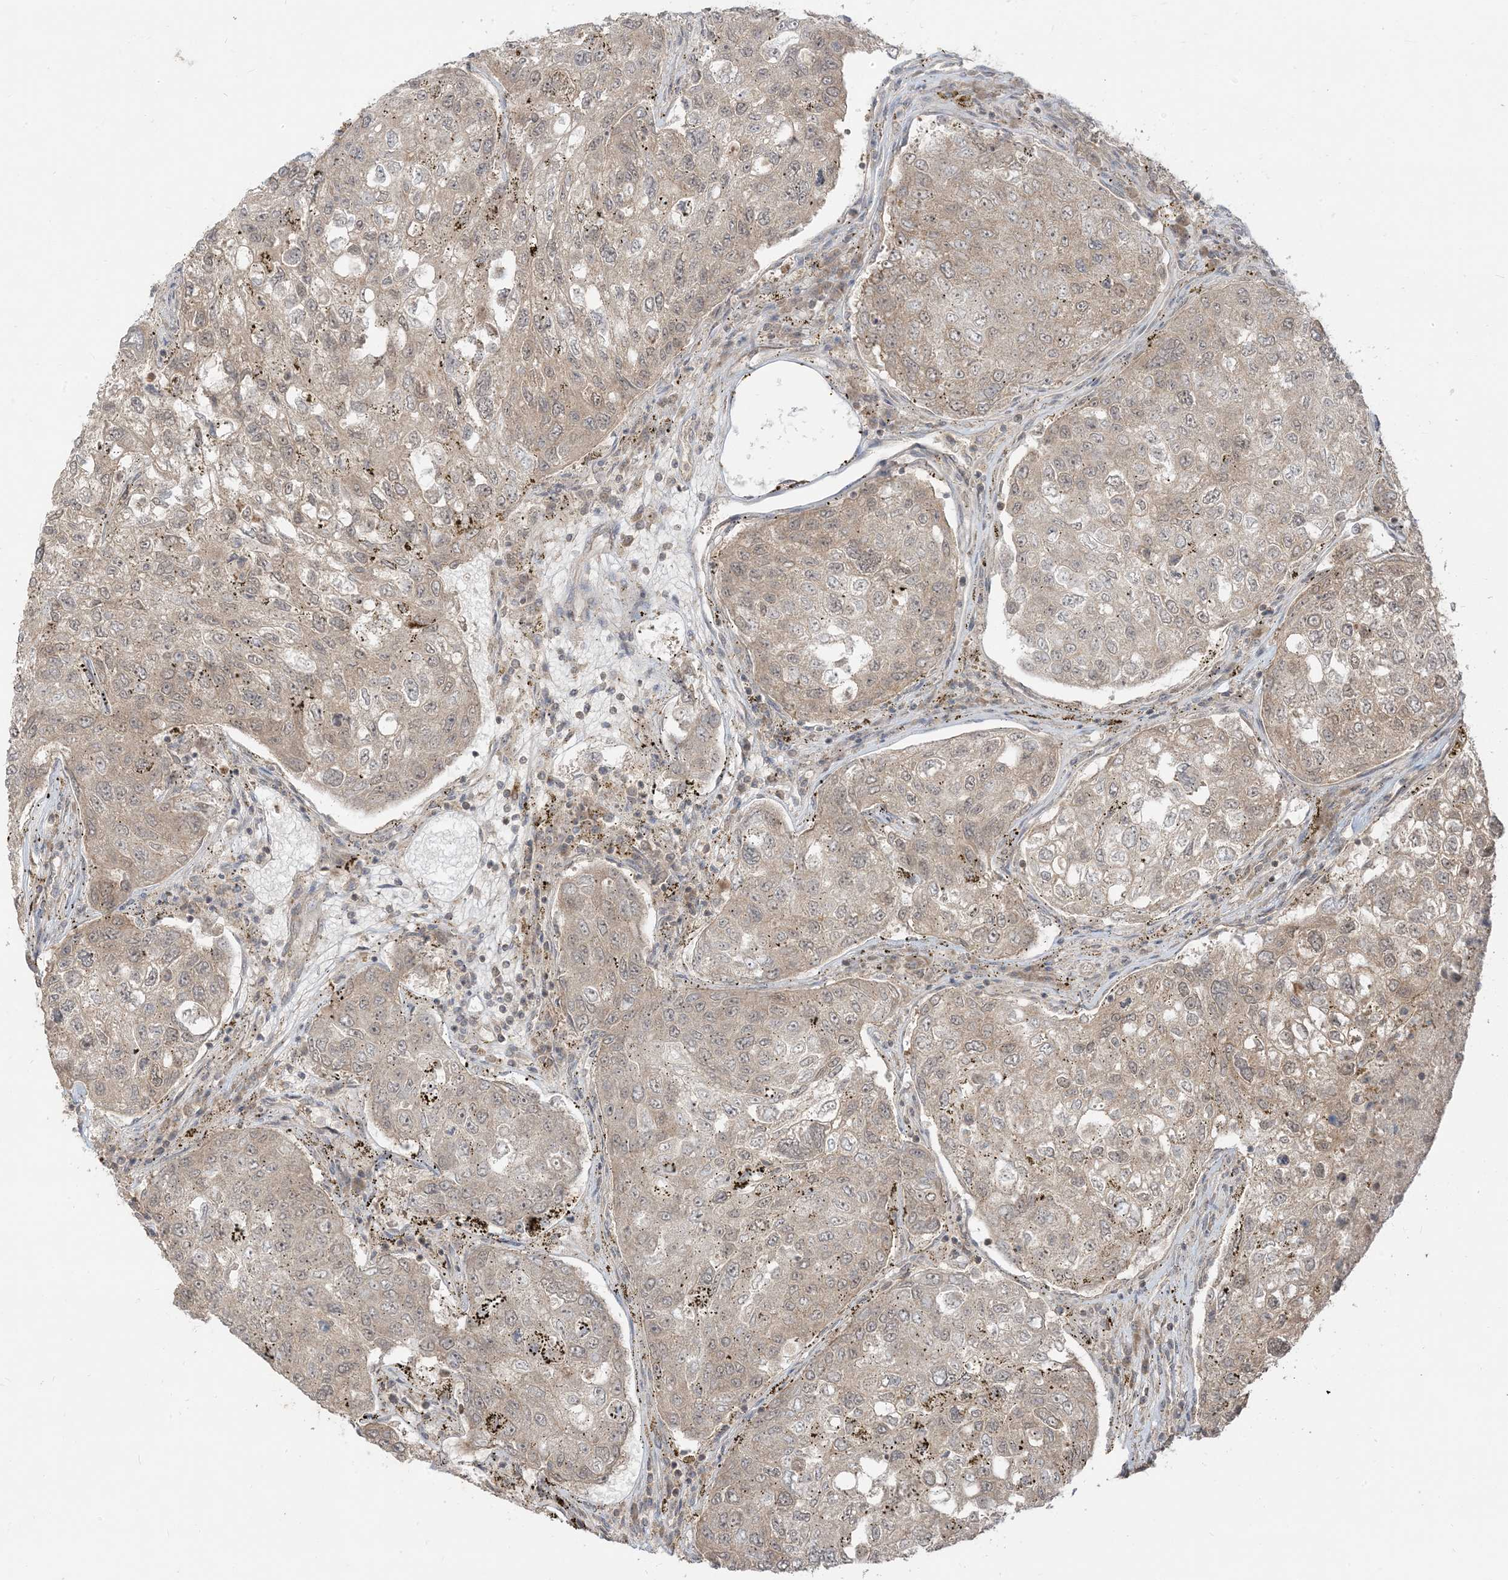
{"staining": {"intensity": "weak", "quantity": "<25%", "location": "cytoplasmic/membranous"}, "tissue": "urothelial cancer", "cell_type": "Tumor cells", "image_type": "cancer", "snomed": [{"axis": "morphology", "description": "Urothelial carcinoma, High grade"}, {"axis": "topography", "description": "Lymph node"}, {"axis": "topography", "description": "Urinary bladder"}], "caption": "This image is of urothelial cancer stained with immunohistochemistry to label a protein in brown with the nuclei are counter-stained blue. There is no expression in tumor cells.", "gene": "TBCC", "patient": {"sex": "male", "age": 51}}